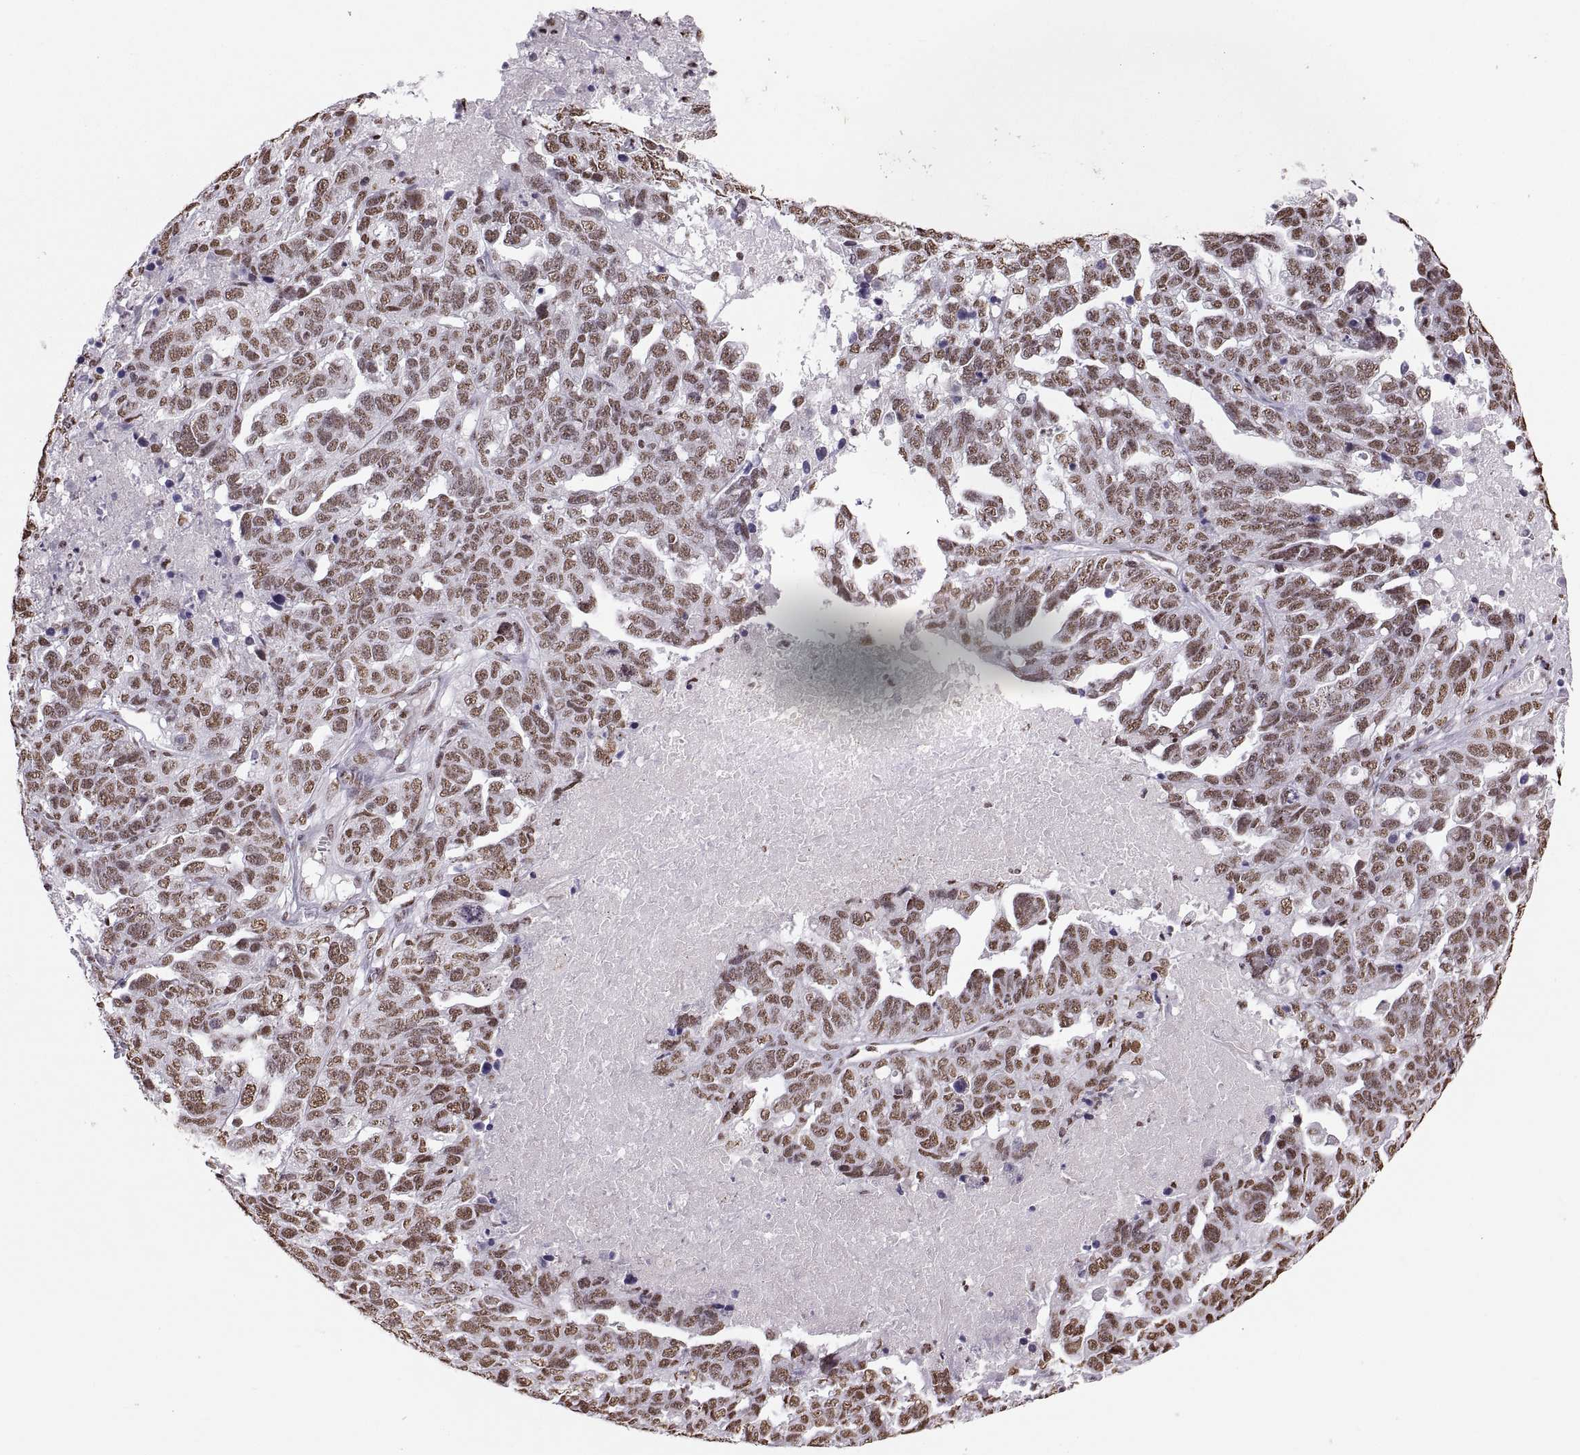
{"staining": {"intensity": "moderate", "quantity": "25%-75%", "location": "nuclear"}, "tissue": "ovarian cancer", "cell_type": "Tumor cells", "image_type": "cancer", "snomed": [{"axis": "morphology", "description": "Cystadenocarcinoma, serous, NOS"}, {"axis": "topography", "description": "Ovary"}], "caption": "Immunohistochemistry of ovarian cancer shows medium levels of moderate nuclear staining in approximately 25%-75% of tumor cells. Using DAB (brown) and hematoxylin (blue) stains, captured at high magnification using brightfield microscopy.", "gene": "SNAI1", "patient": {"sex": "female", "age": 71}}